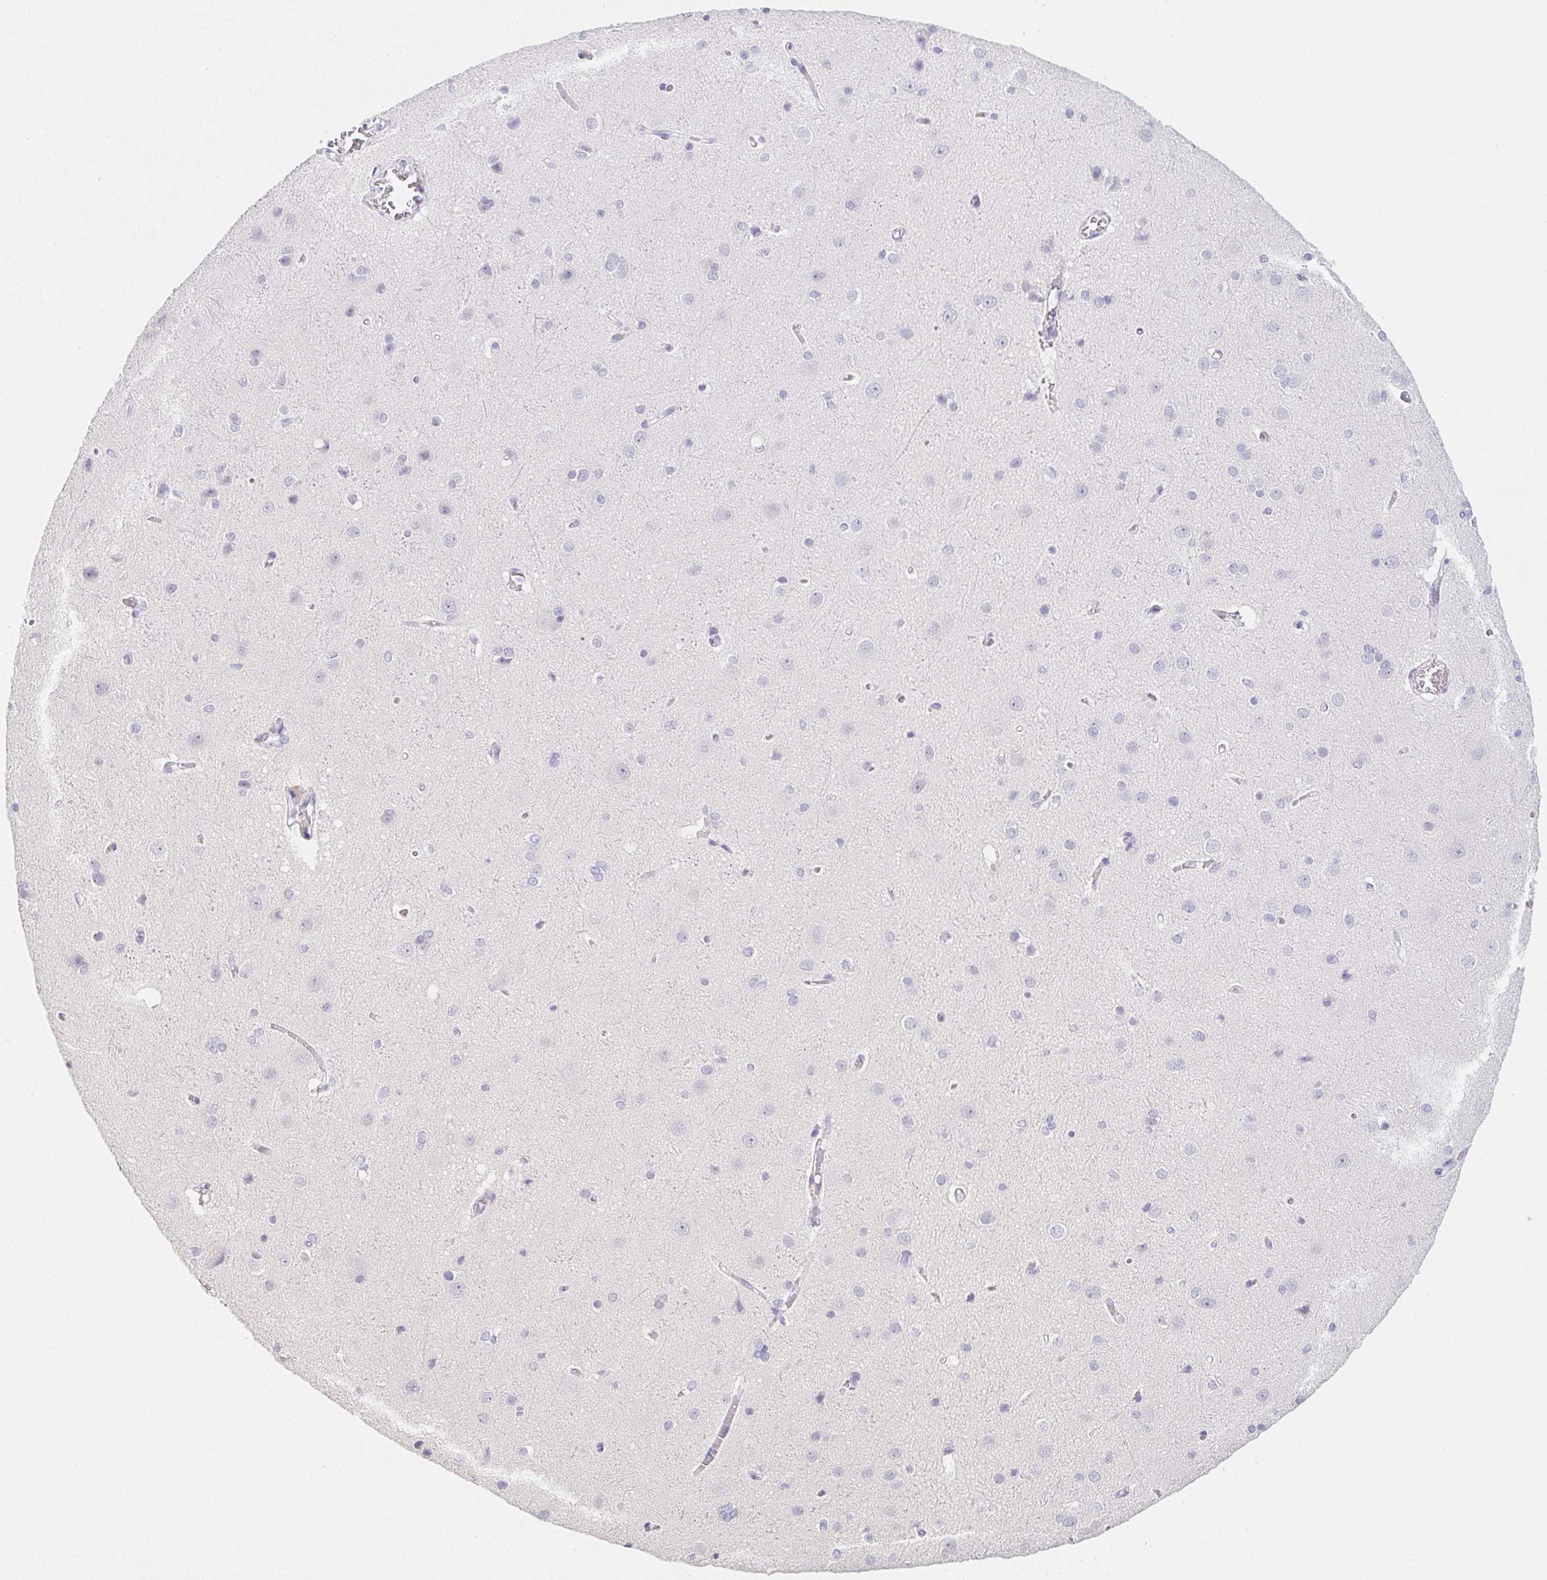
{"staining": {"intensity": "negative", "quantity": "none", "location": "none"}, "tissue": "cerebral cortex", "cell_type": "Endothelial cells", "image_type": "normal", "snomed": [{"axis": "morphology", "description": "Normal tissue, NOS"}, {"axis": "topography", "description": "Cerebral cortex"}], "caption": "A high-resolution photomicrograph shows immunohistochemistry (IHC) staining of normal cerebral cortex, which reveals no significant expression in endothelial cells.", "gene": "ZBBX", "patient": {"sex": "male", "age": 37}}